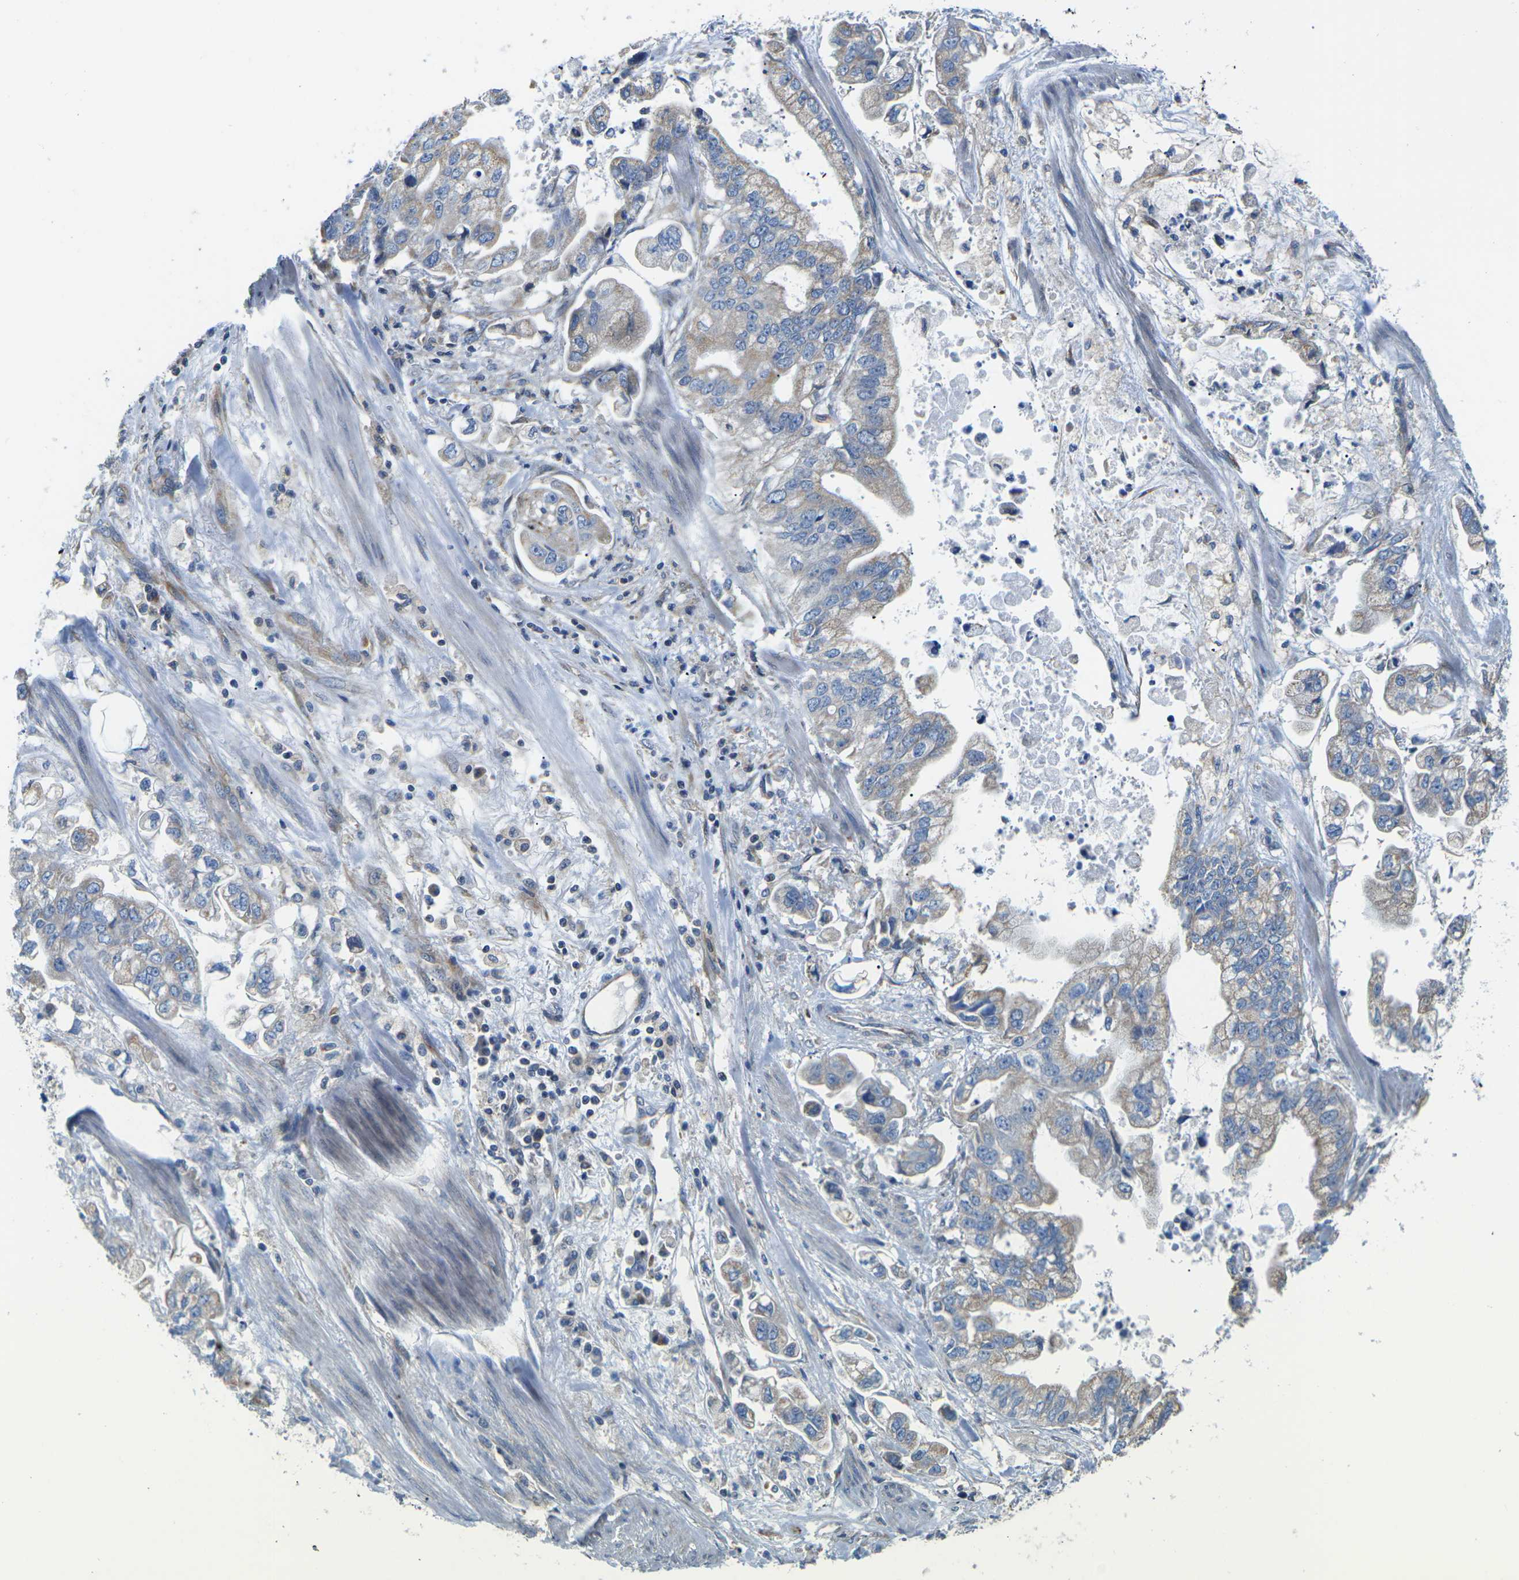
{"staining": {"intensity": "weak", "quantity": "25%-75%", "location": "cytoplasmic/membranous"}, "tissue": "stomach cancer", "cell_type": "Tumor cells", "image_type": "cancer", "snomed": [{"axis": "morphology", "description": "Normal tissue, NOS"}, {"axis": "morphology", "description": "Adenocarcinoma, NOS"}, {"axis": "topography", "description": "Stomach"}], "caption": "Immunohistochemistry (IHC) histopathology image of human stomach cancer (adenocarcinoma) stained for a protein (brown), which reveals low levels of weak cytoplasmic/membranous staining in about 25%-75% of tumor cells.", "gene": "TMEFF2", "patient": {"sex": "male", "age": 62}}